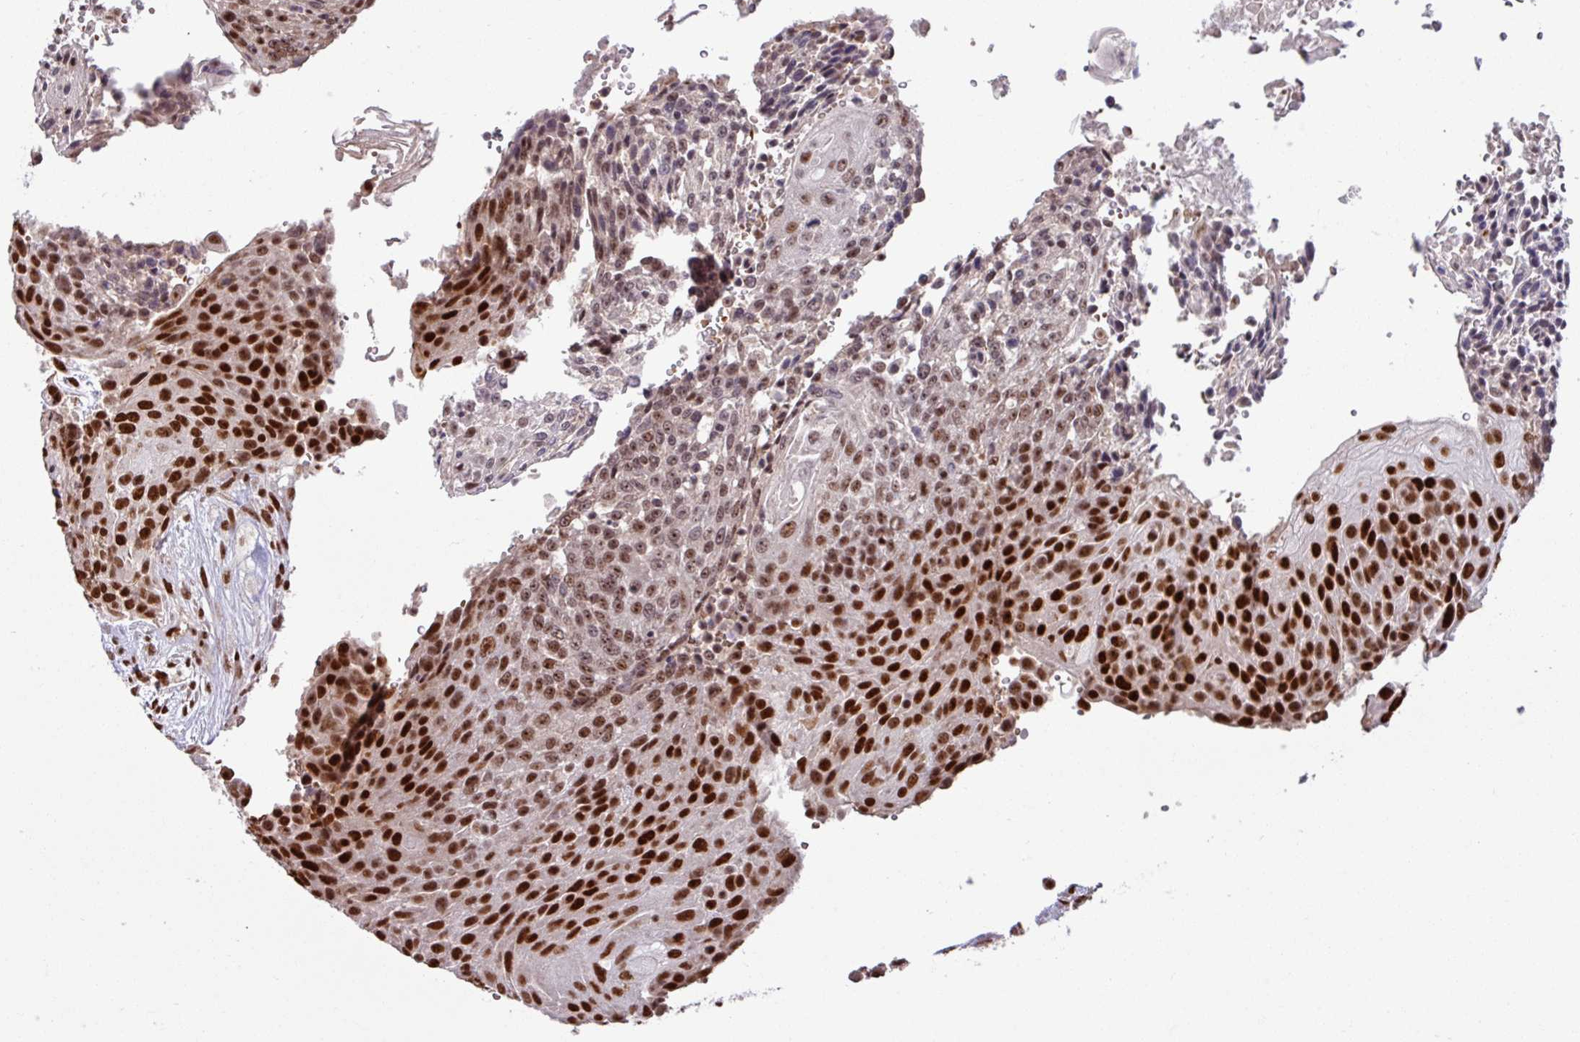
{"staining": {"intensity": "strong", "quantity": ">75%", "location": "nuclear"}, "tissue": "urothelial cancer", "cell_type": "Tumor cells", "image_type": "cancer", "snomed": [{"axis": "morphology", "description": "Urothelial carcinoma, High grade"}, {"axis": "topography", "description": "Urinary bladder"}], "caption": "Urothelial cancer stained for a protein (brown) reveals strong nuclear positive staining in about >75% of tumor cells.", "gene": "TDG", "patient": {"sex": "female", "age": 63}}